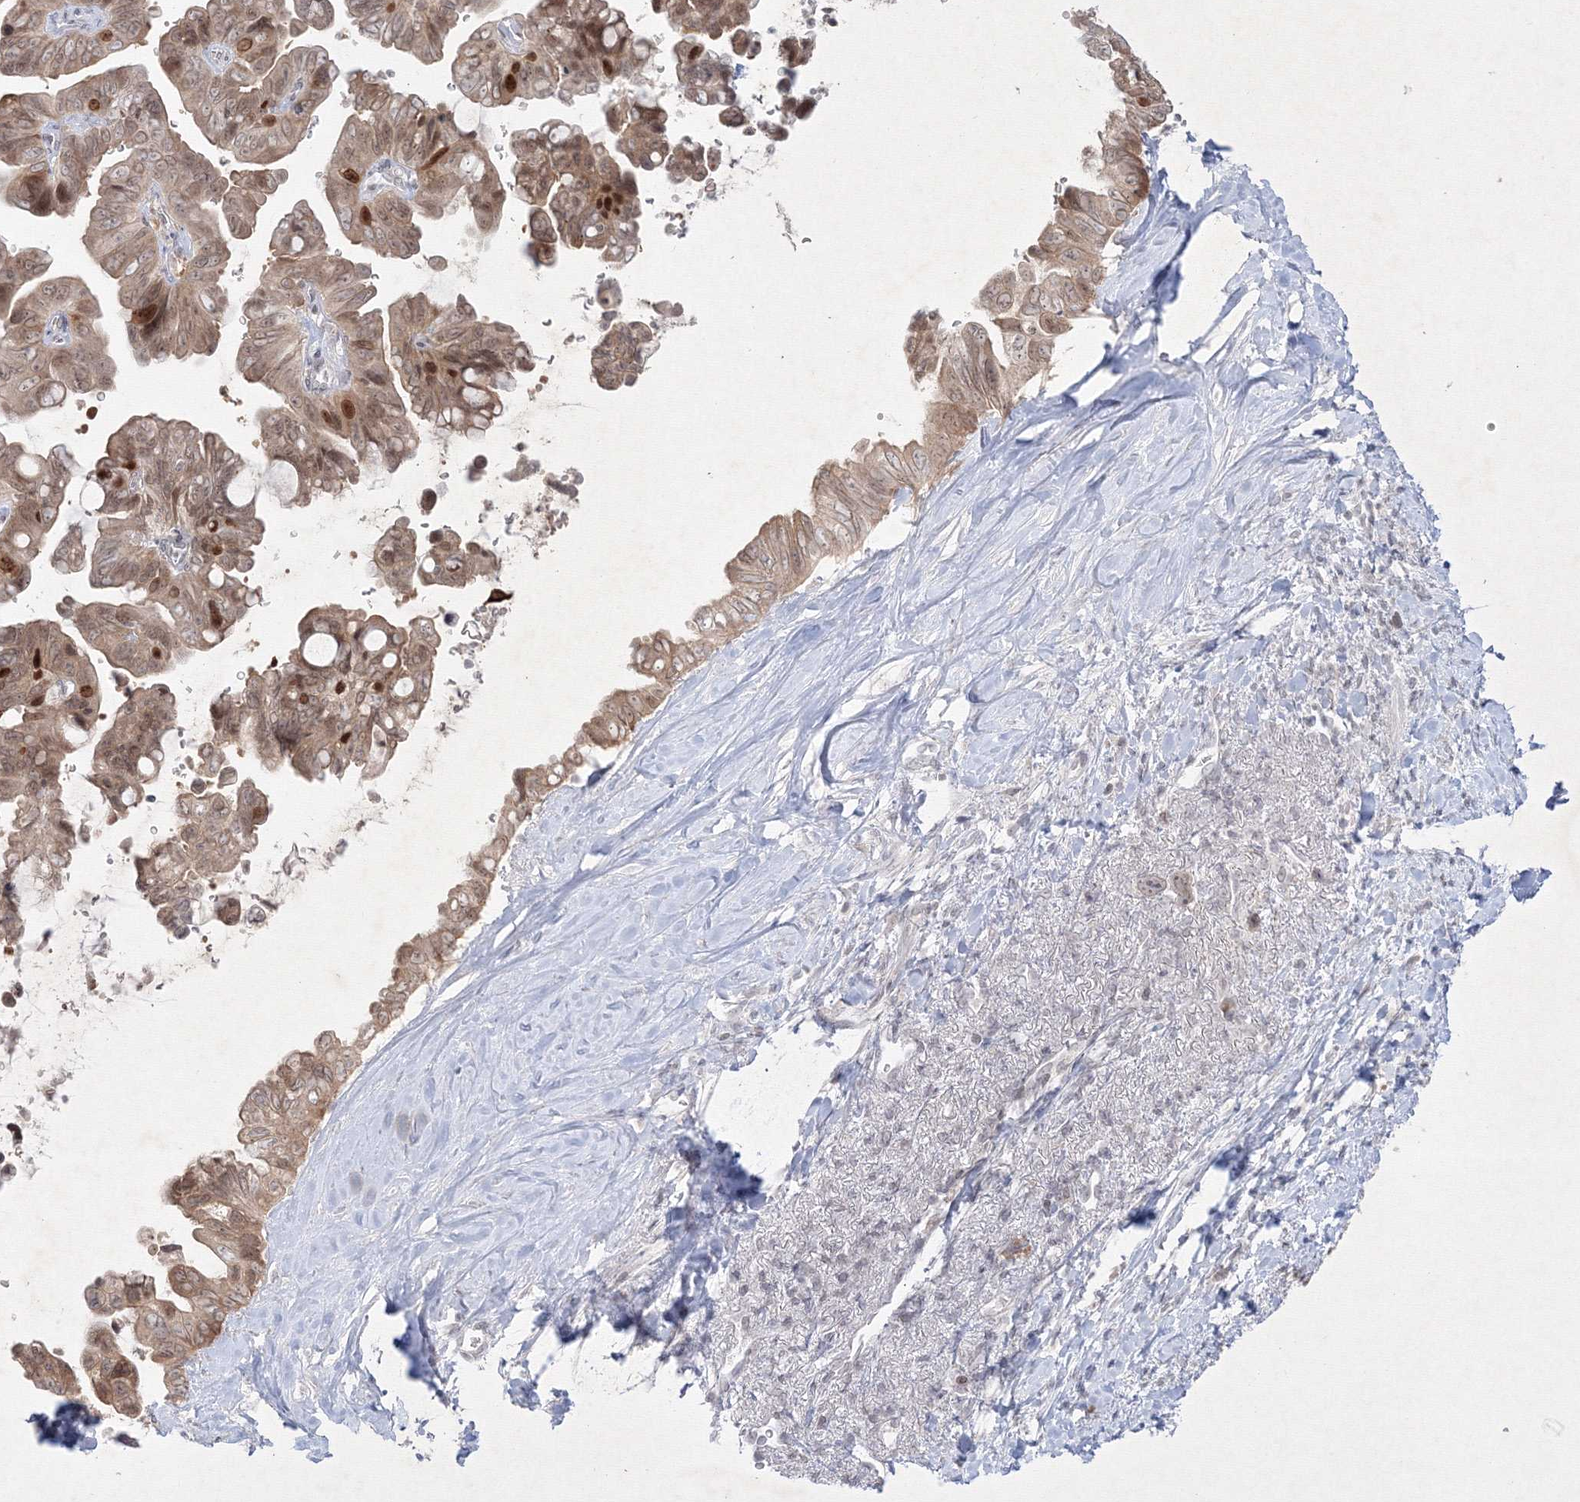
{"staining": {"intensity": "moderate", "quantity": ">75%", "location": "cytoplasmic/membranous,nuclear"}, "tissue": "pancreatic cancer", "cell_type": "Tumor cells", "image_type": "cancer", "snomed": [{"axis": "morphology", "description": "Adenocarcinoma, NOS"}, {"axis": "topography", "description": "Pancreas"}], "caption": "A brown stain labels moderate cytoplasmic/membranous and nuclear positivity of a protein in human pancreatic cancer tumor cells.", "gene": "NXPE3", "patient": {"sex": "female", "age": 72}}